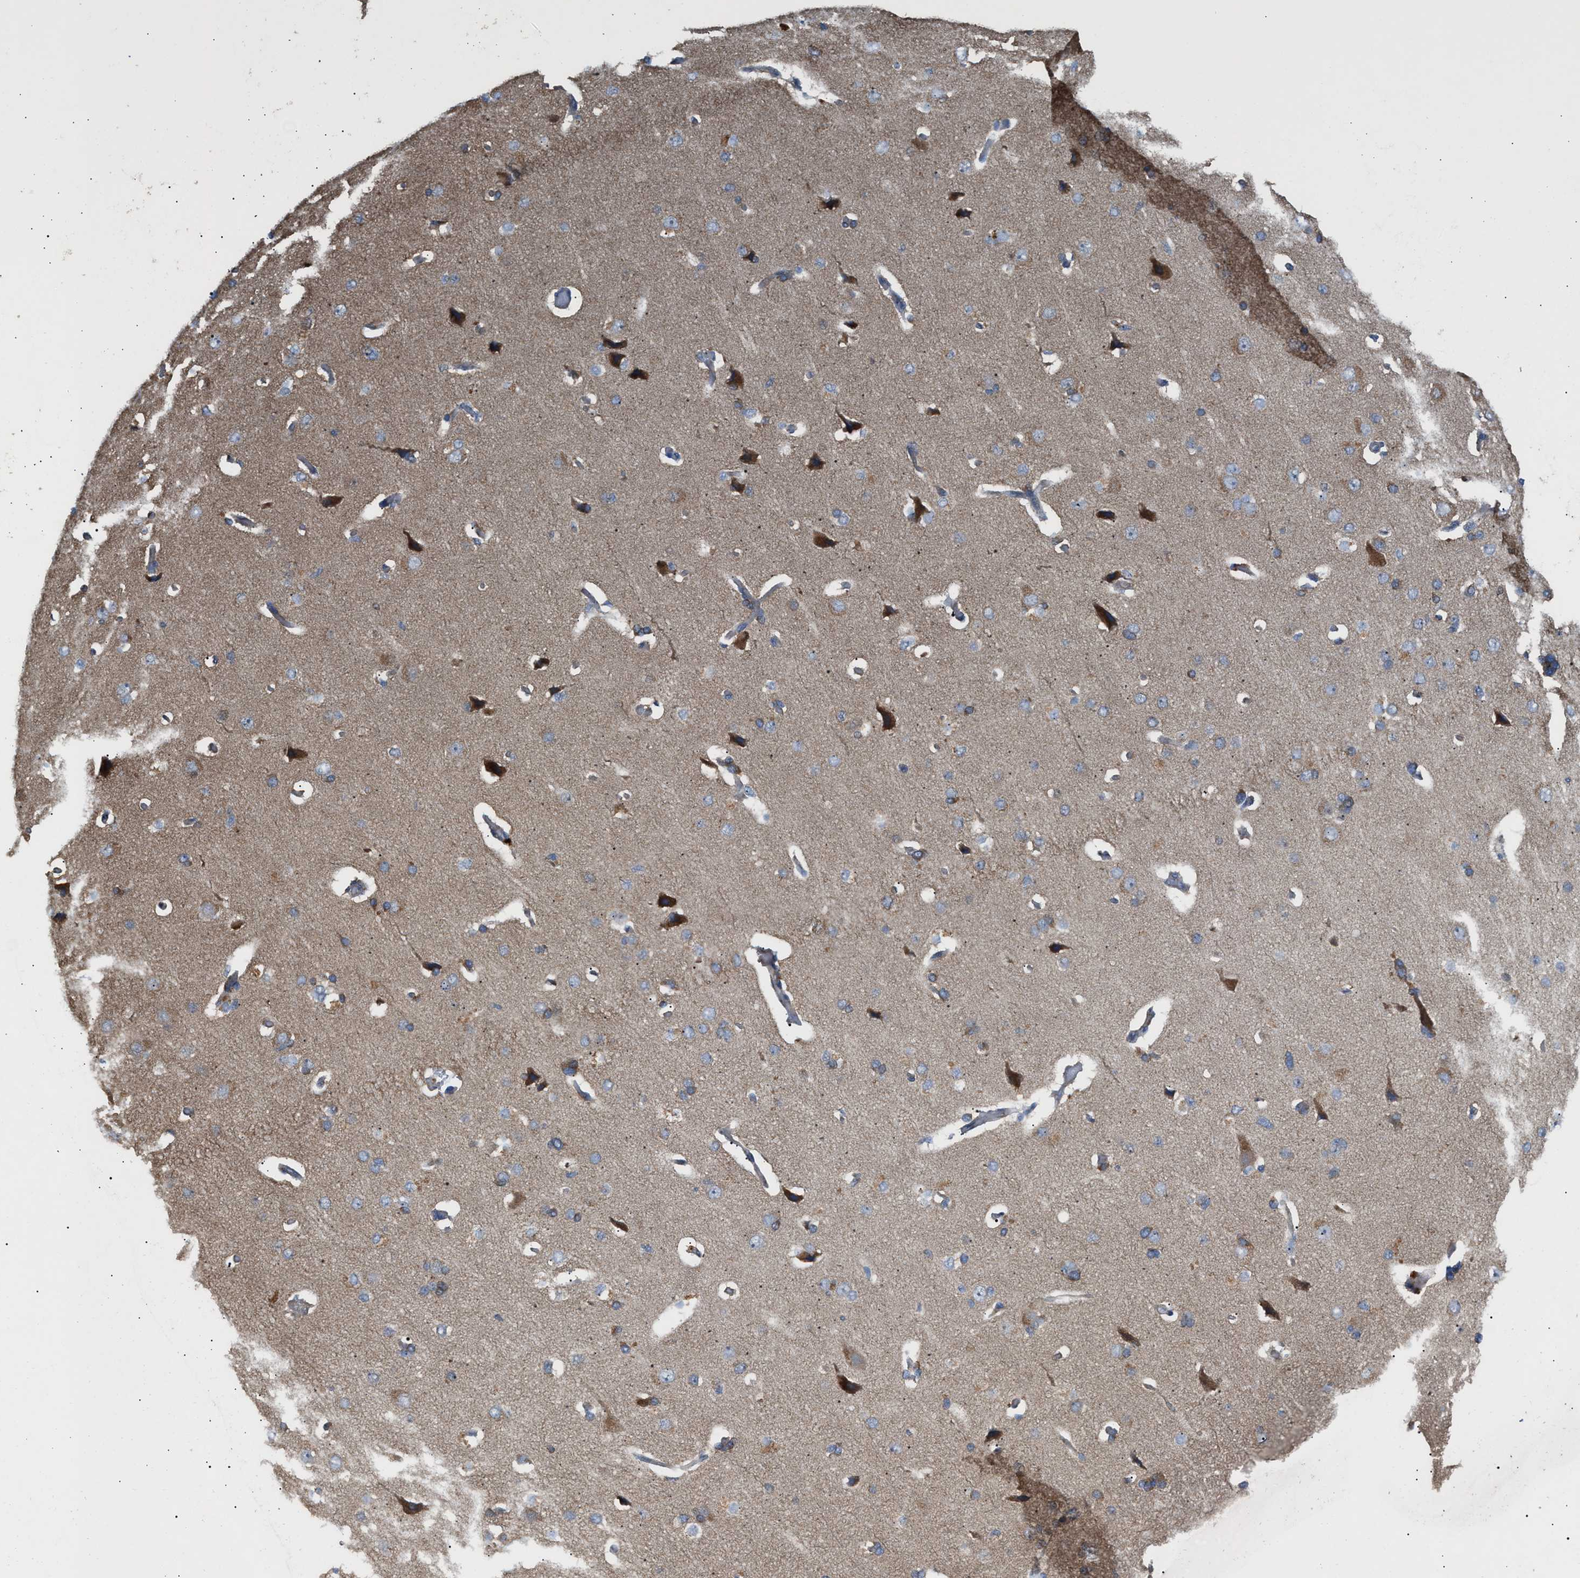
{"staining": {"intensity": "weak", "quantity": "25%-75%", "location": "cytoplasmic/membranous"}, "tissue": "cerebral cortex", "cell_type": "Endothelial cells", "image_type": "normal", "snomed": [{"axis": "morphology", "description": "Normal tissue, NOS"}, {"axis": "topography", "description": "Cerebral cortex"}], "caption": "High-power microscopy captured an immunohistochemistry histopathology image of normal cerebral cortex, revealing weak cytoplasmic/membranous expression in about 25%-75% of endothelial cells. Nuclei are stained in blue.", "gene": "OXSM", "patient": {"sex": "male", "age": 62}}